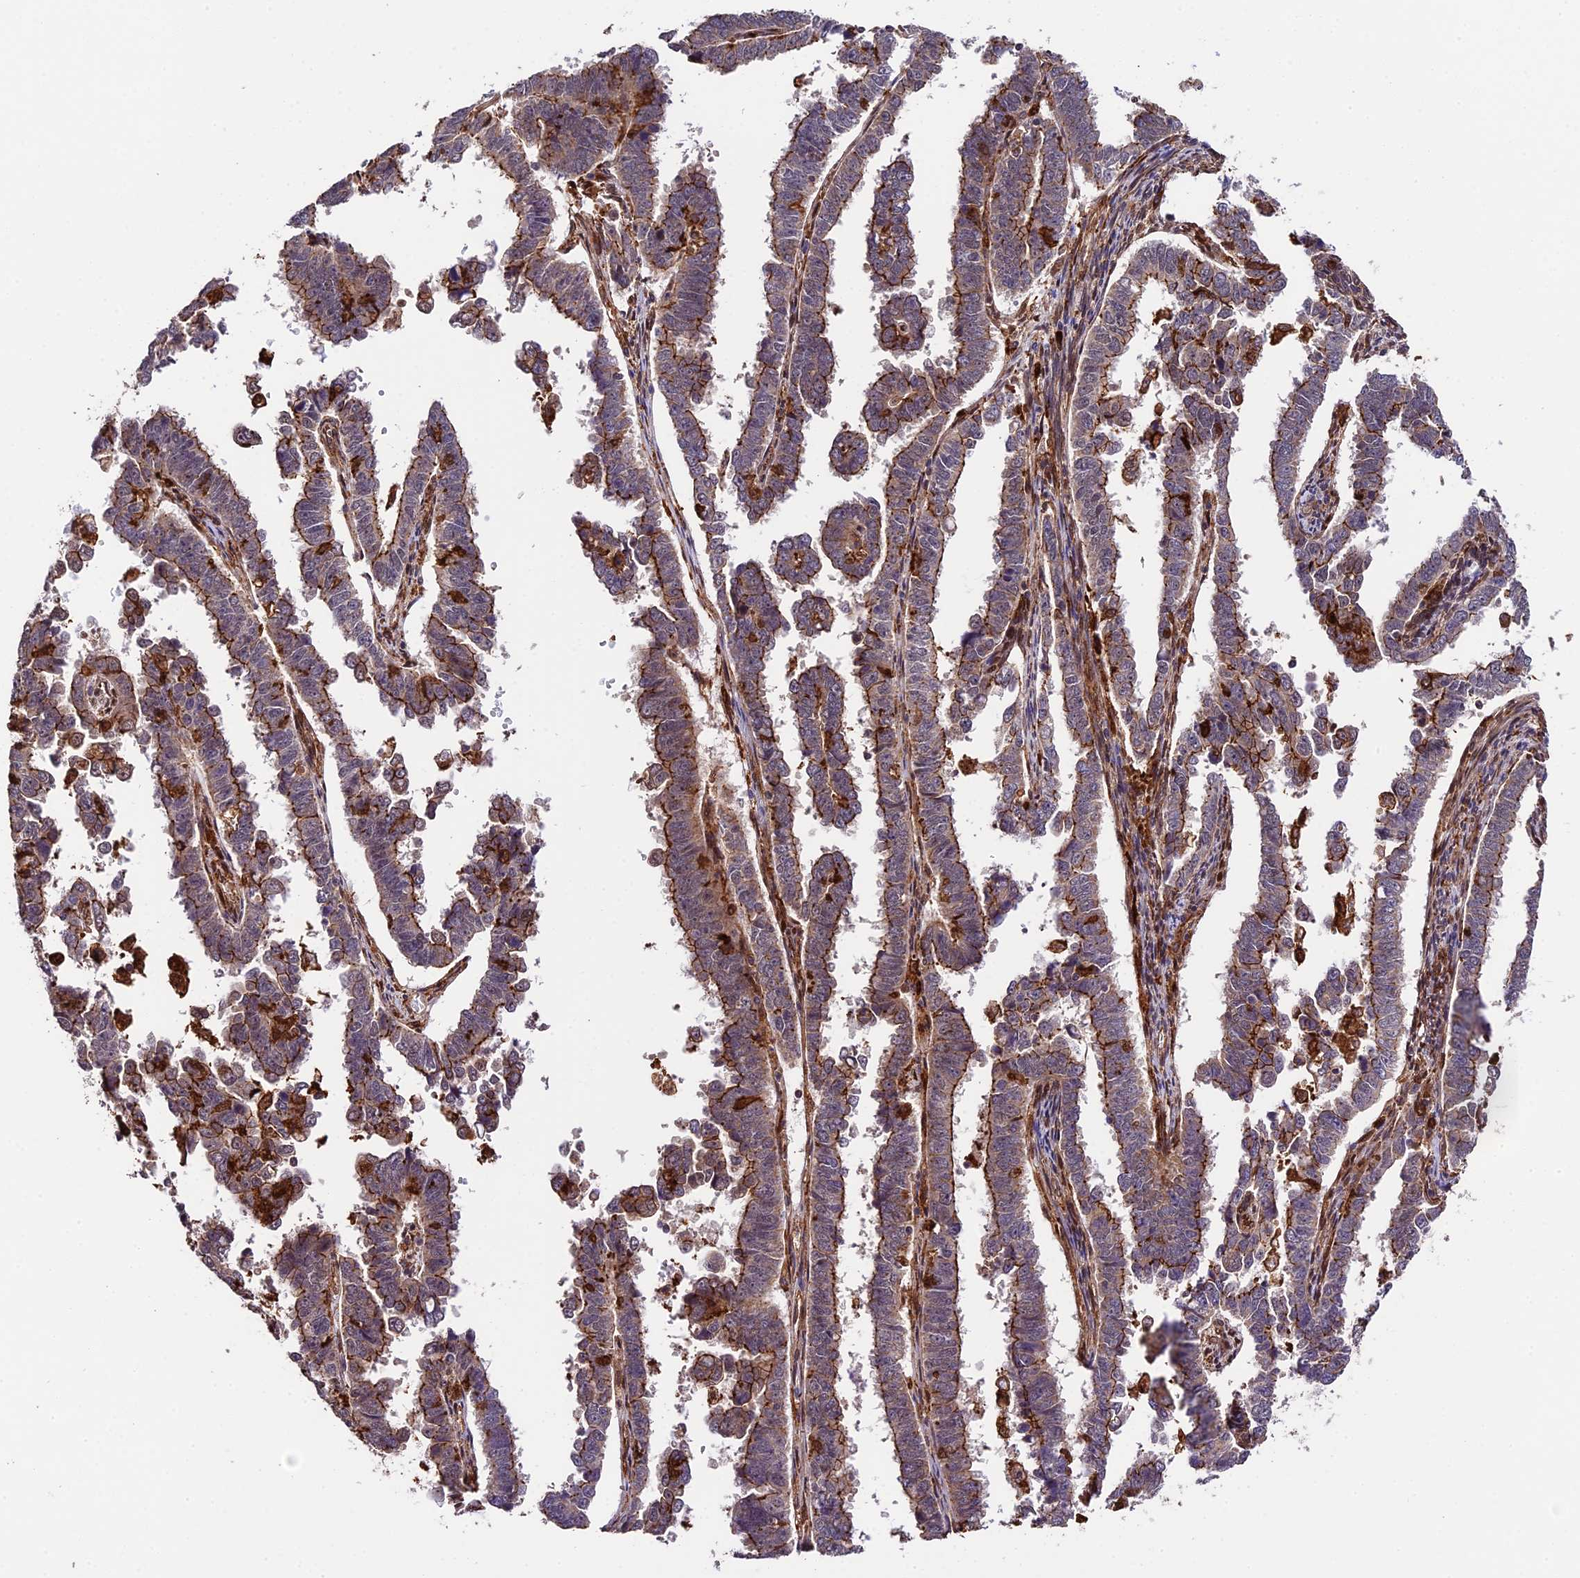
{"staining": {"intensity": "moderate", "quantity": ">75%", "location": "cytoplasmic/membranous"}, "tissue": "endometrial cancer", "cell_type": "Tumor cells", "image_type": "cancer", "snomed": [{"axis": "morphology", "description": "Adenocarcinoma, NOS"}, {"axis": "topography", "description": "Endometrium"}], "caption": "Endometrial cancer stained for a protein (brown) reveals moderate cytoplasmic/membranous positive expression in approximately >75% of tumor cells.", "gene": "HERPUD1", "patient": {"sex": "female", "age": 75}}